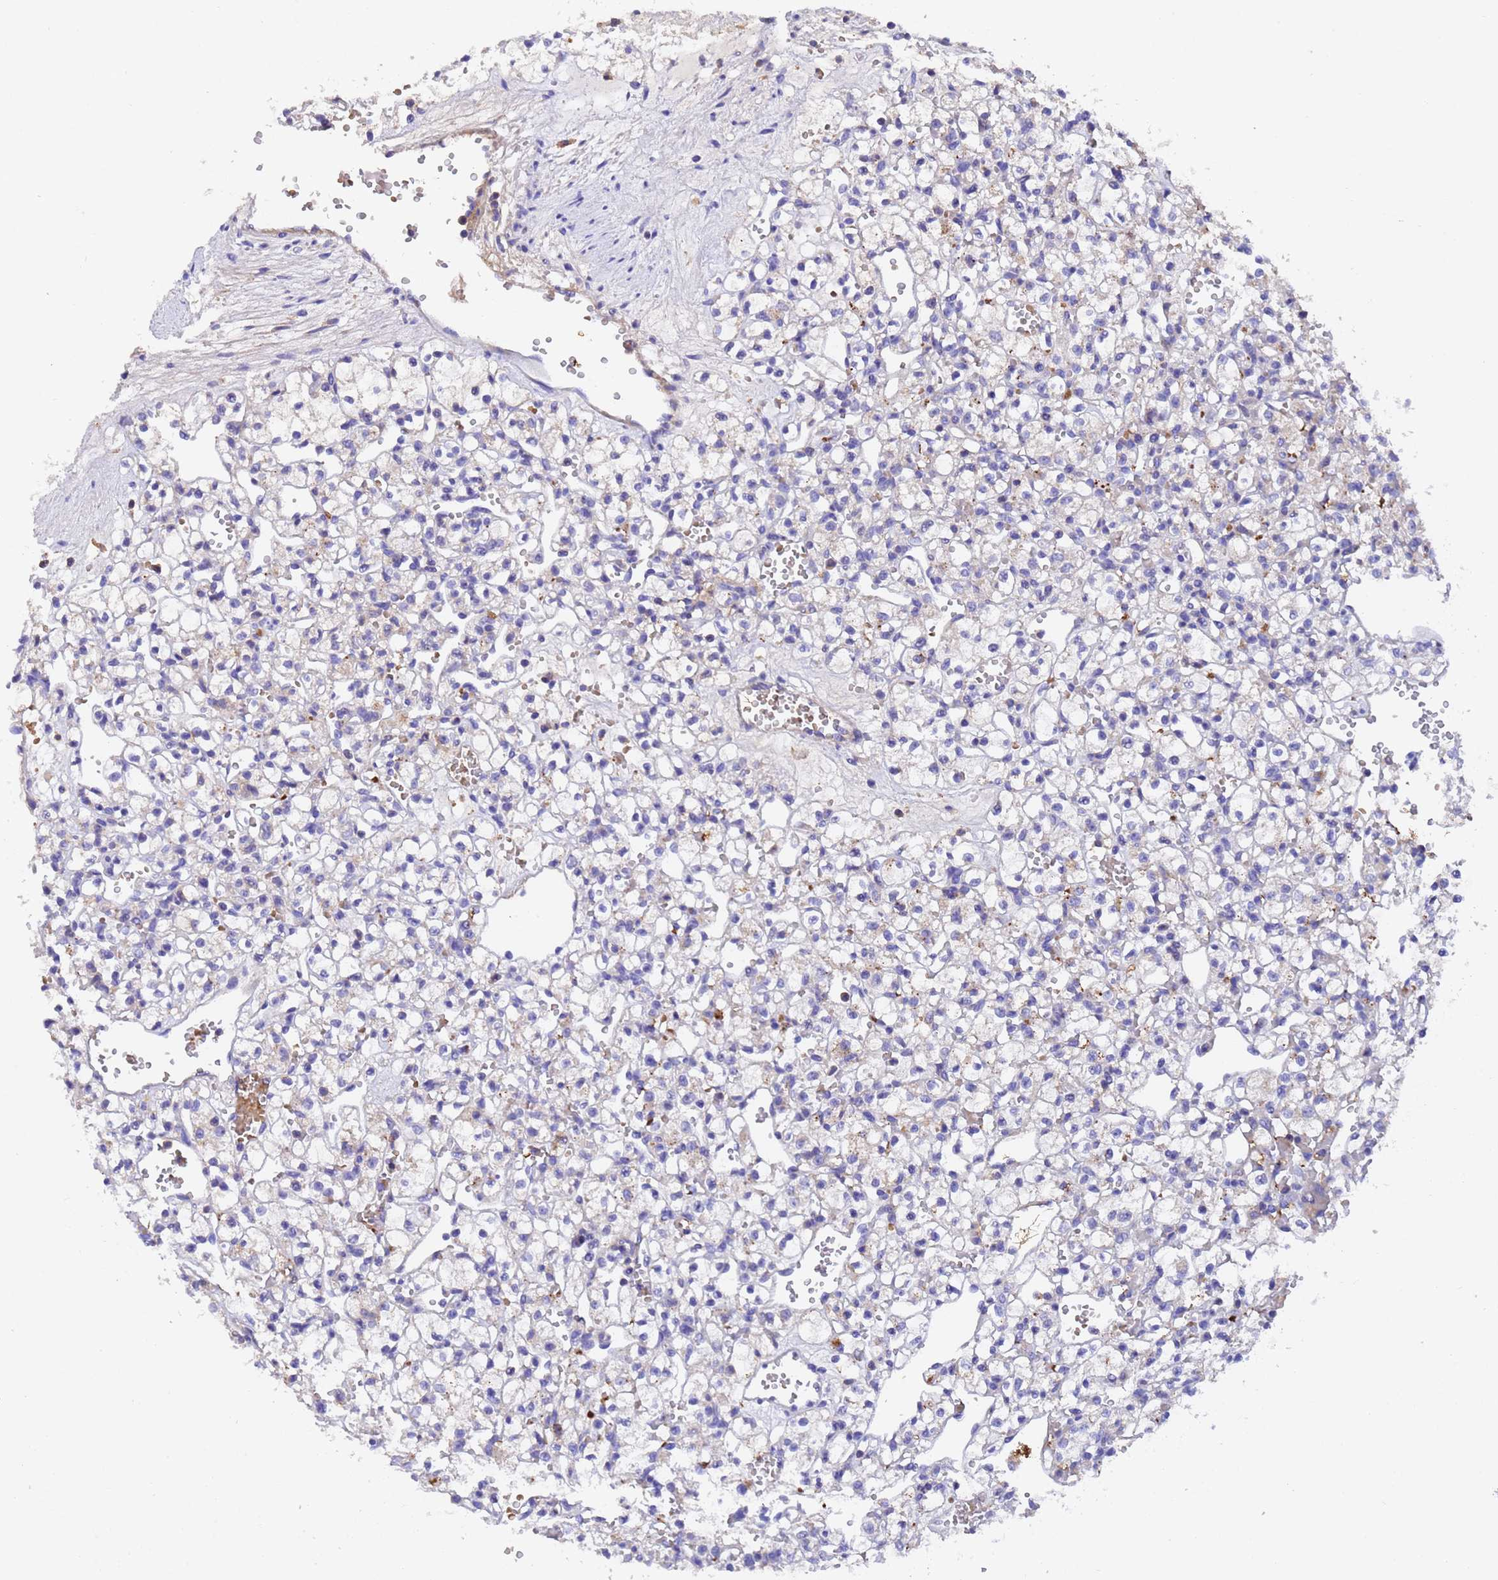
{"staining": {"intensity": "negative", "quantity": "none", "location": "none"}, "tissue": "renal cancer", "cell_type": "Tumor cells", "image_type": "cancer", "snomed": [{"axis": "morphology", "description": "Adenocarcinoma, NOS"}, {"axis": "topography", "description": "Kidney"}], "caption": "Histopathology image shows no protein expression in tumor cells of renal adenocarcinoma tissue. The staining is performed using DAB brown chromogen with nuclei counter-stained in using hematoxylin.", "gene": "ELP6", "patient": {"sex": "female", "age": 59}}